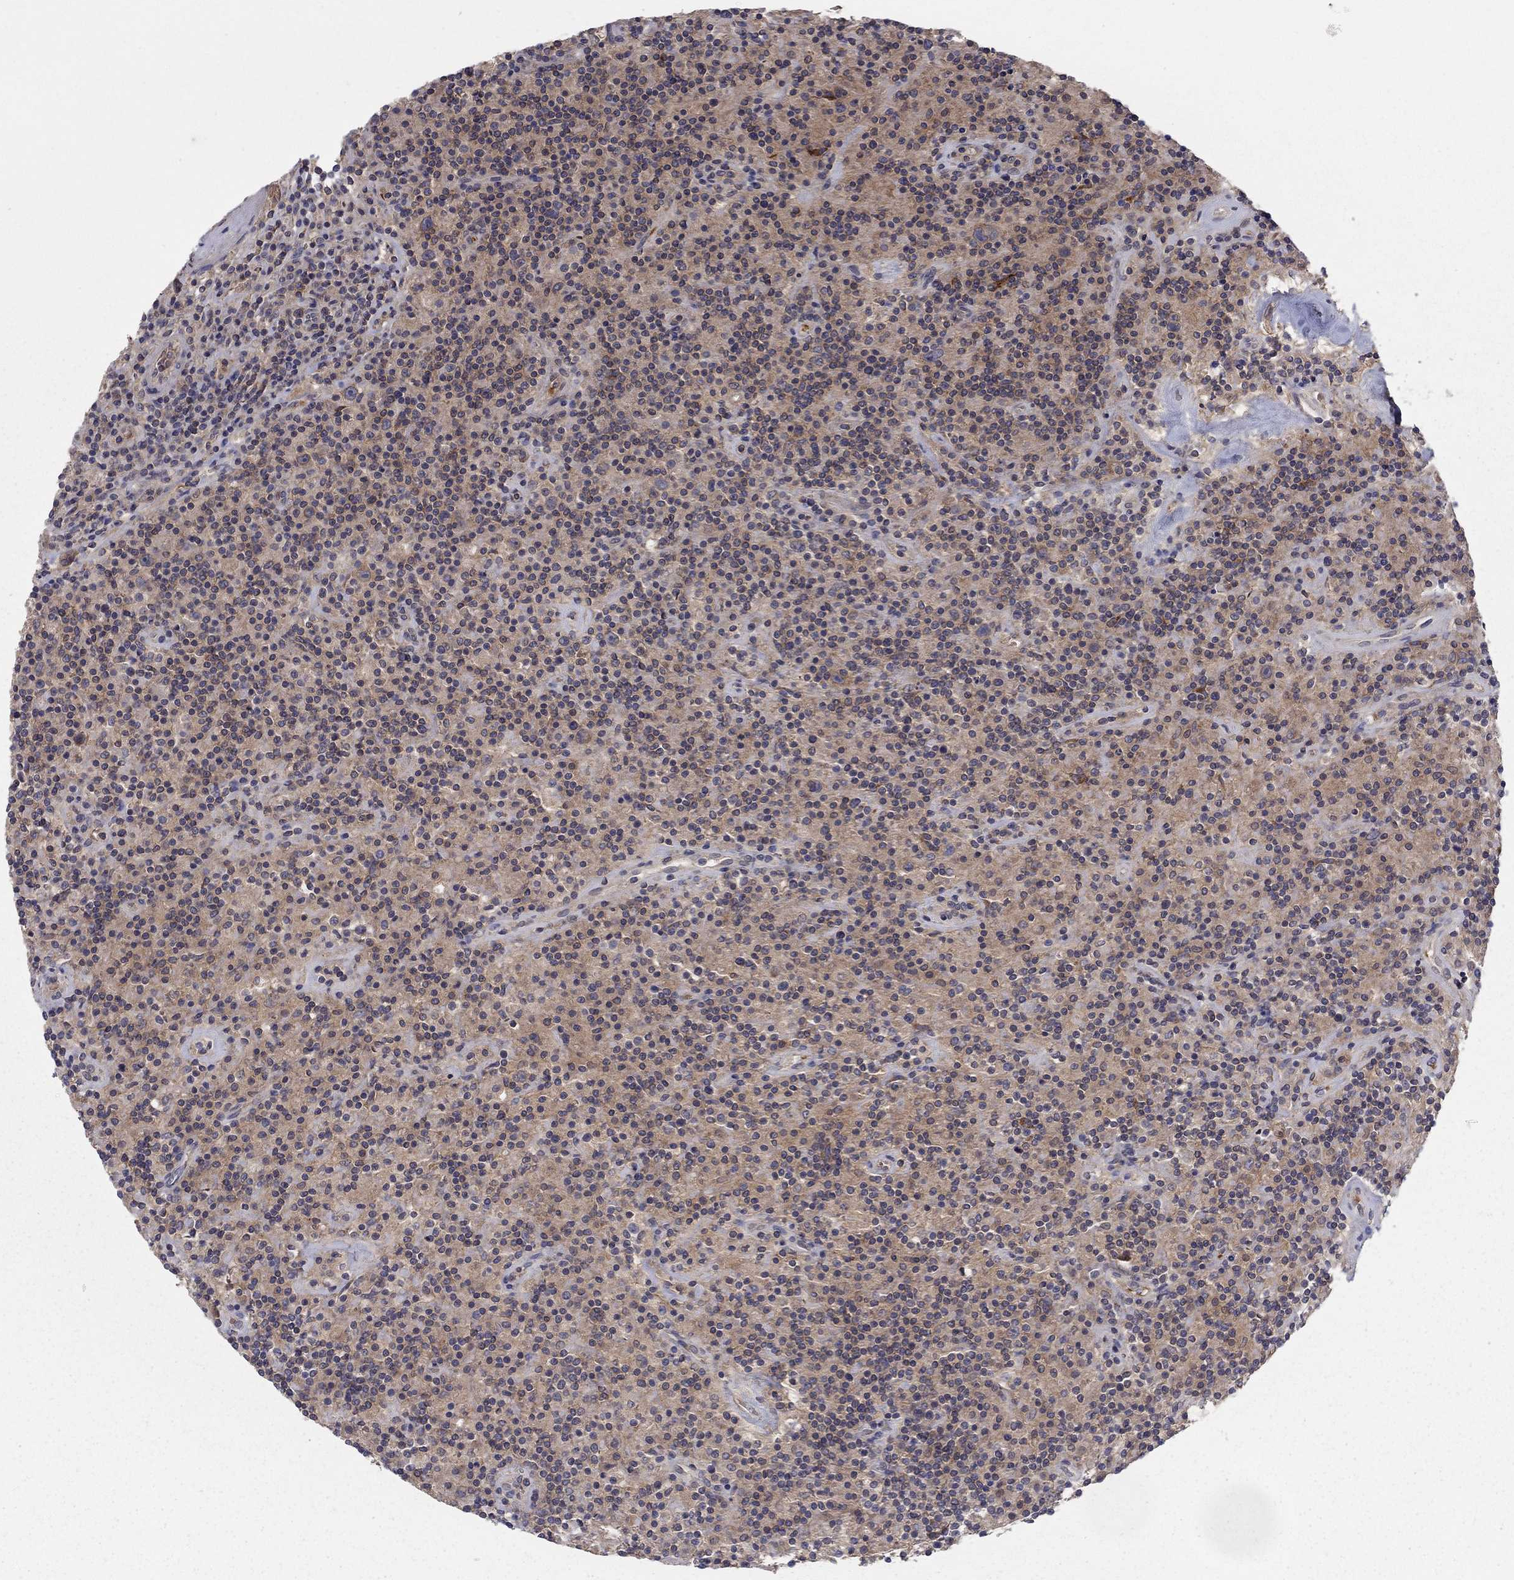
{"staining": {"intensity": "negative", "quantity": "none", "location": "none"}, "tissue": "lymphoma", "cell_type": "Tumor cells", "image_type": "cancer", "snomed": [{"axis": "morphology", "description": "Hodgkin's disease, NOS"}, {"axis": "topography", "description": "Lymph node"}], "caption": "High power microscopy image of an immunohistochemistry micrograph of lymphoma, revealing no significant positivity in tumor cells.", "gene": "RNF123", "patient": {"sex": "male", "age": 70}}